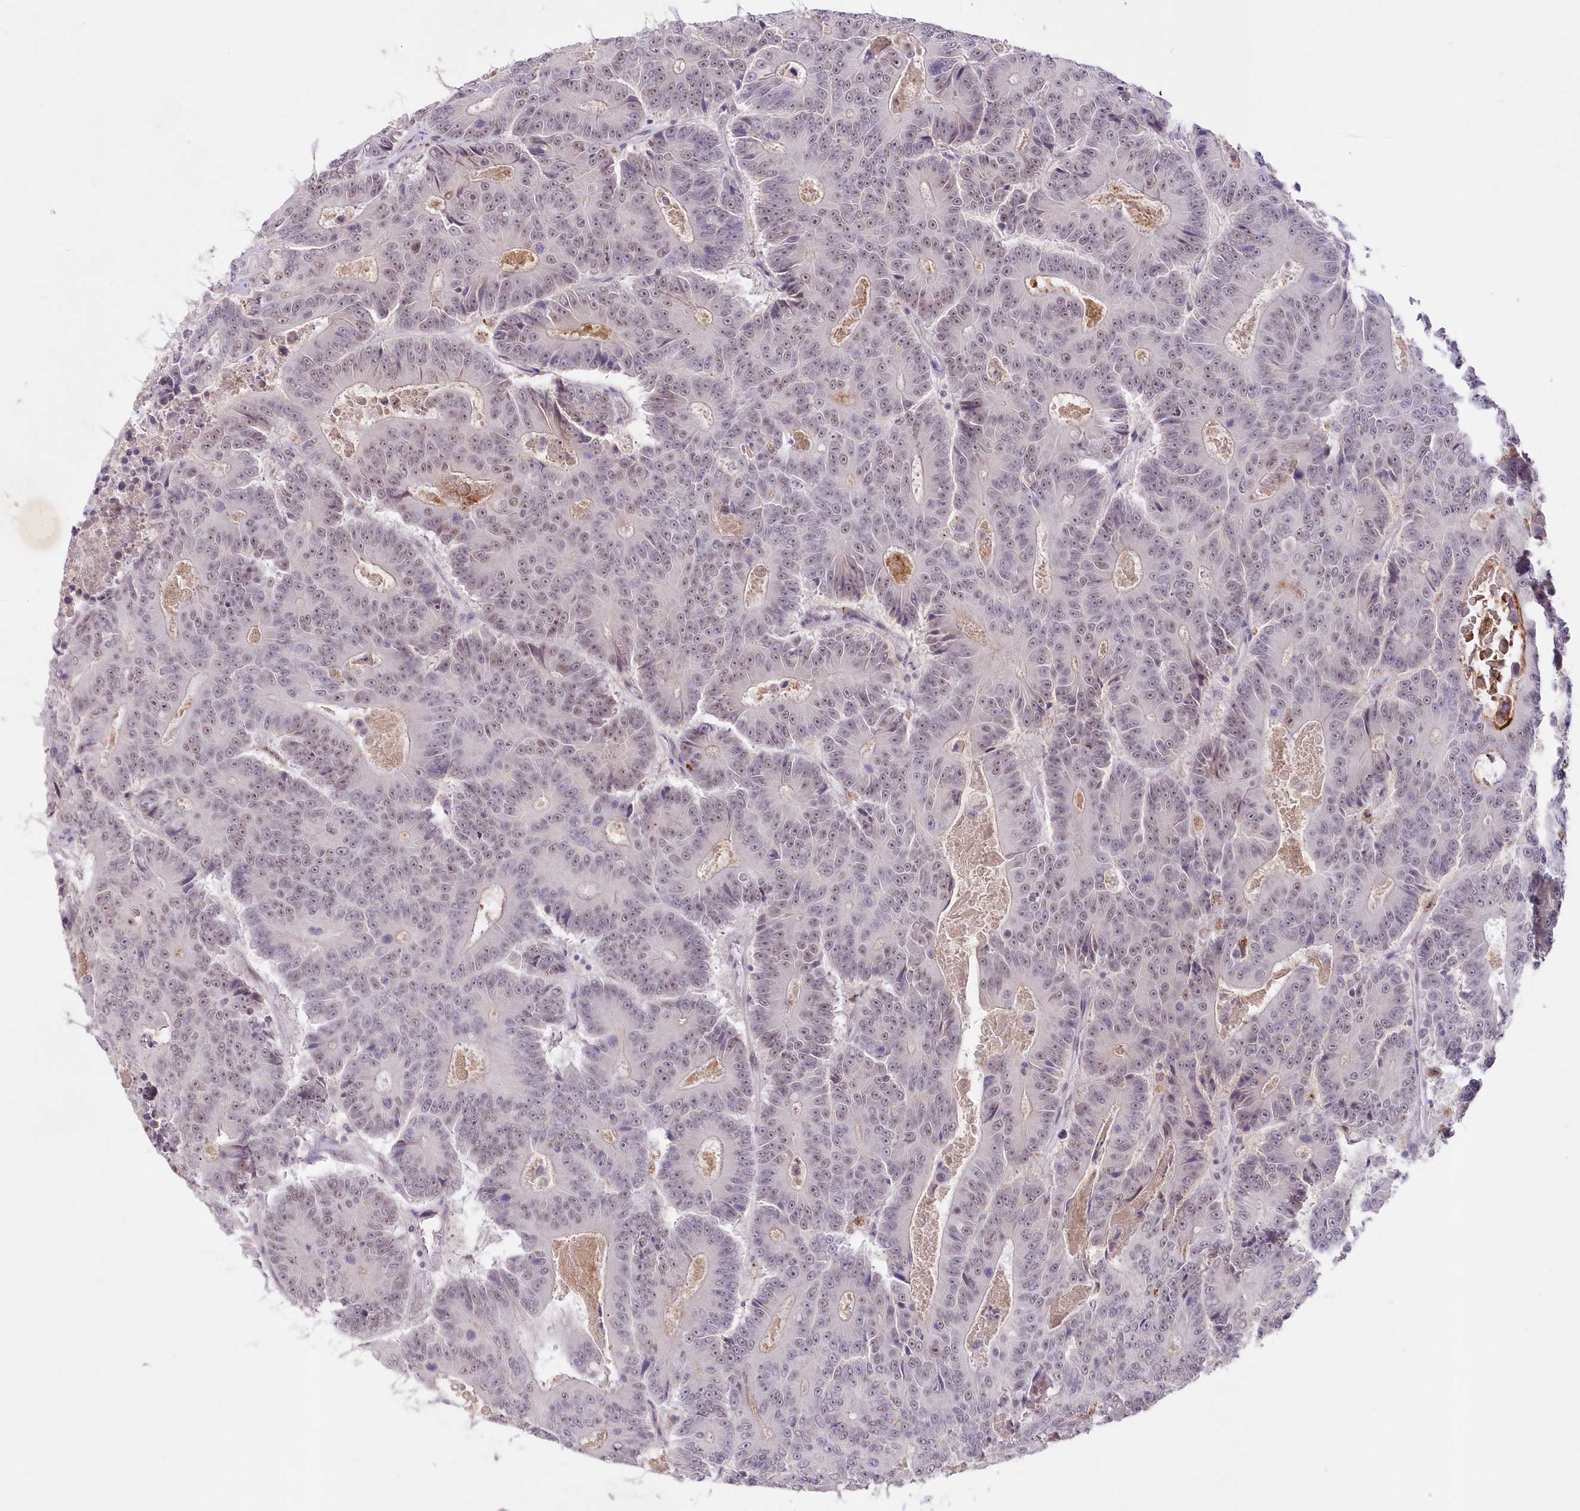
{"staining": {"intensity": "weak", "quantity": "25%-75%", "location": "nuclear"}, "tissue": "colorectal cancer", "cell_type": "Tumor cells", "image_type": "cancer", "snomed": [{"axis": "morphology", "description": "Adenocarcinoma, NOS"}, {"axis": "topography", "description": "Colon"}], "caption": "Immunohistochemistry (DAB (3,3'-diaminobenzidine)) staining of human adenocarcinoma (colorectal) reveals weak nuclear protein positivity in about 25%-75% of tumor cells. (DAB (3,3'-diaminobenzidine) IHC with brightfield microscopy, high magnification).", "gene": "RBM27", "patient": {"sex": "male", "age": 83}}